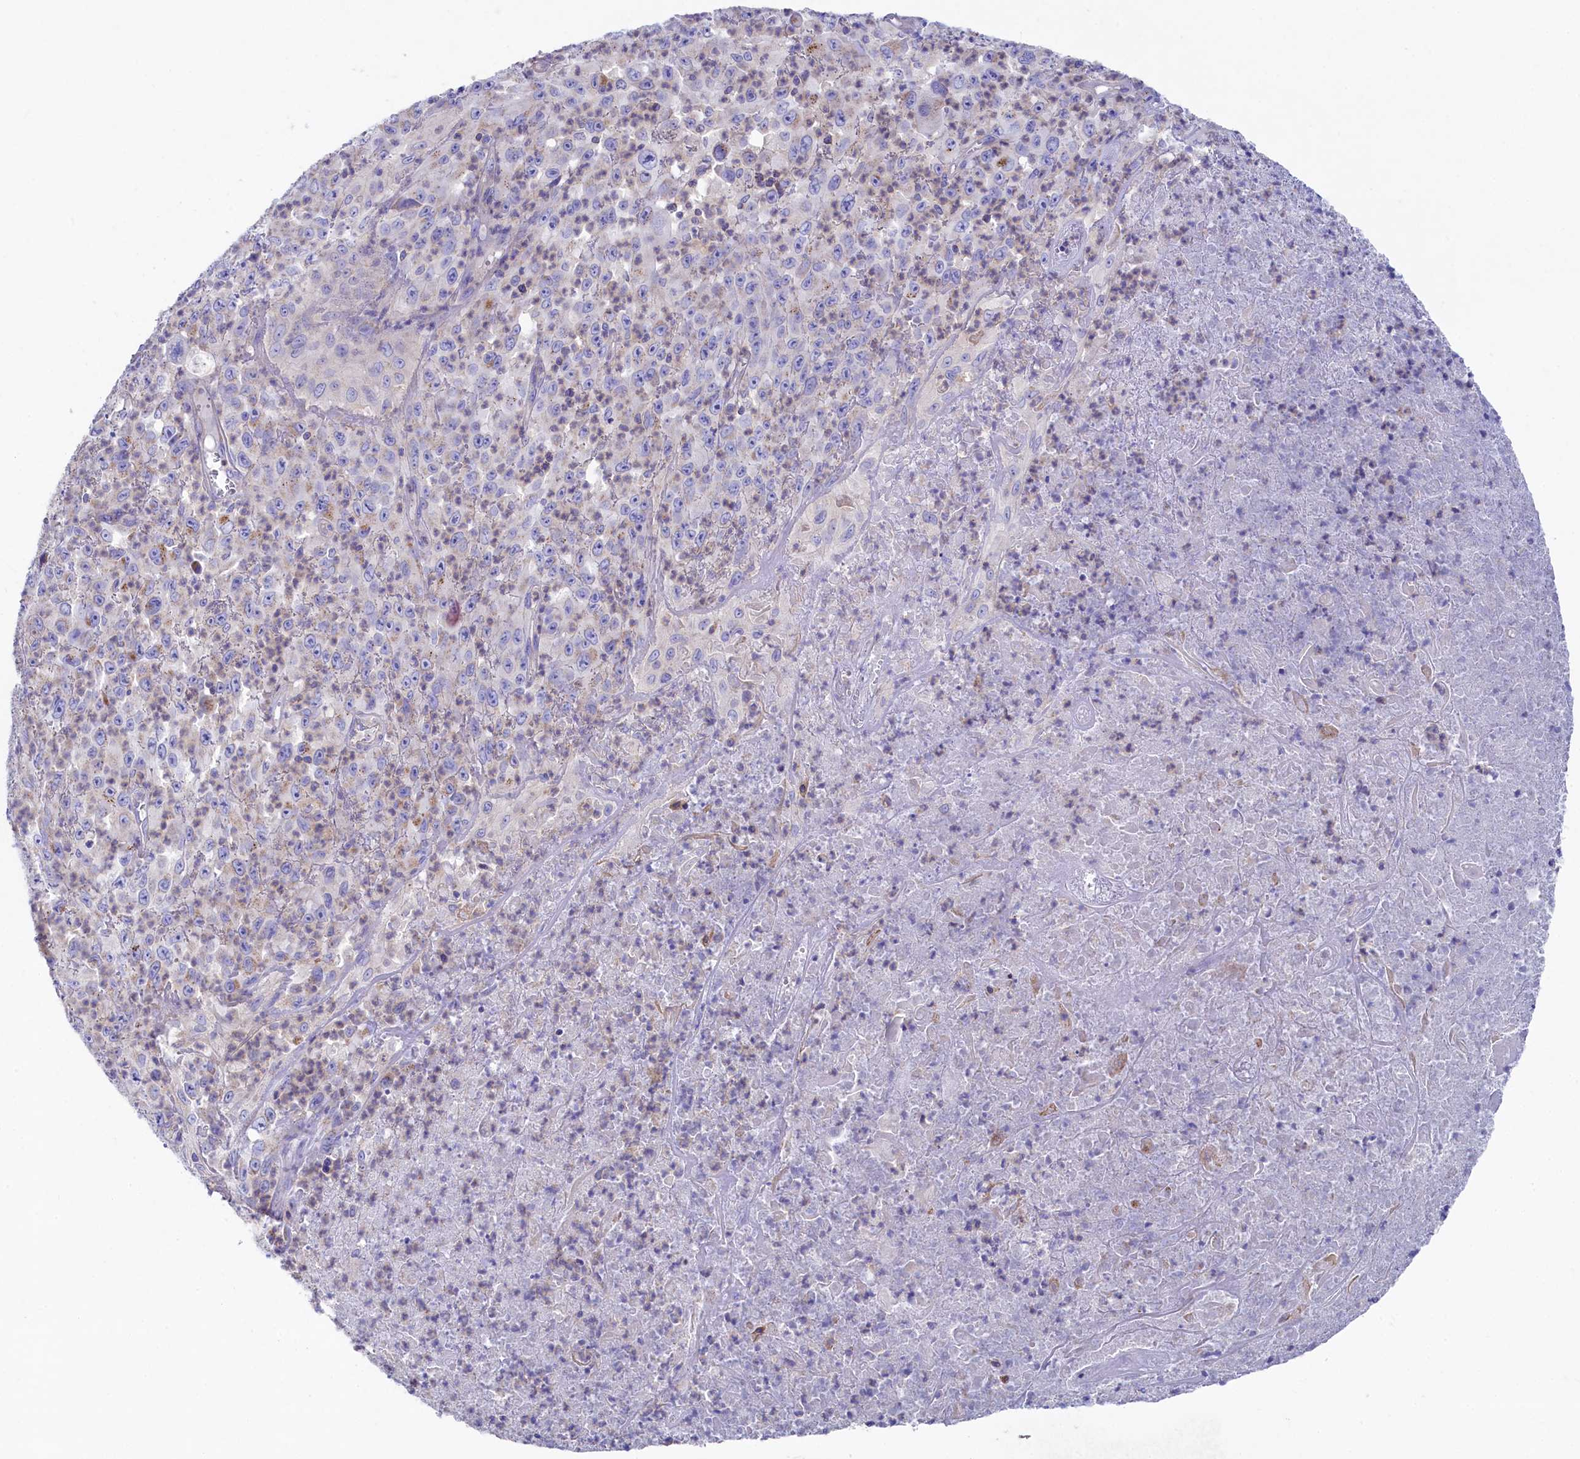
{"staining": {"intensity": "moderate", "quantity": "<25%", "location": "cytoplasmic/membranous"}, "tissue": "melanoma", "cell_type": "Tumor cells", "image_type": "cancer", "snomed": [{"axis": "morphology", "description": "Malignant melanoma, Metastatic site"}, {"axis": "topography", "description": "Brain"}], "caption": "IHC photomicrograph of malignant melanoma (metastatic site) stained for a protein (brown), which reveals low levels of moderate cytoplasmic/membranous positivity in approximately <25% of tumor cells.", "gene": "VPS26B", "patient": {"sex": "female", "age": 53}}